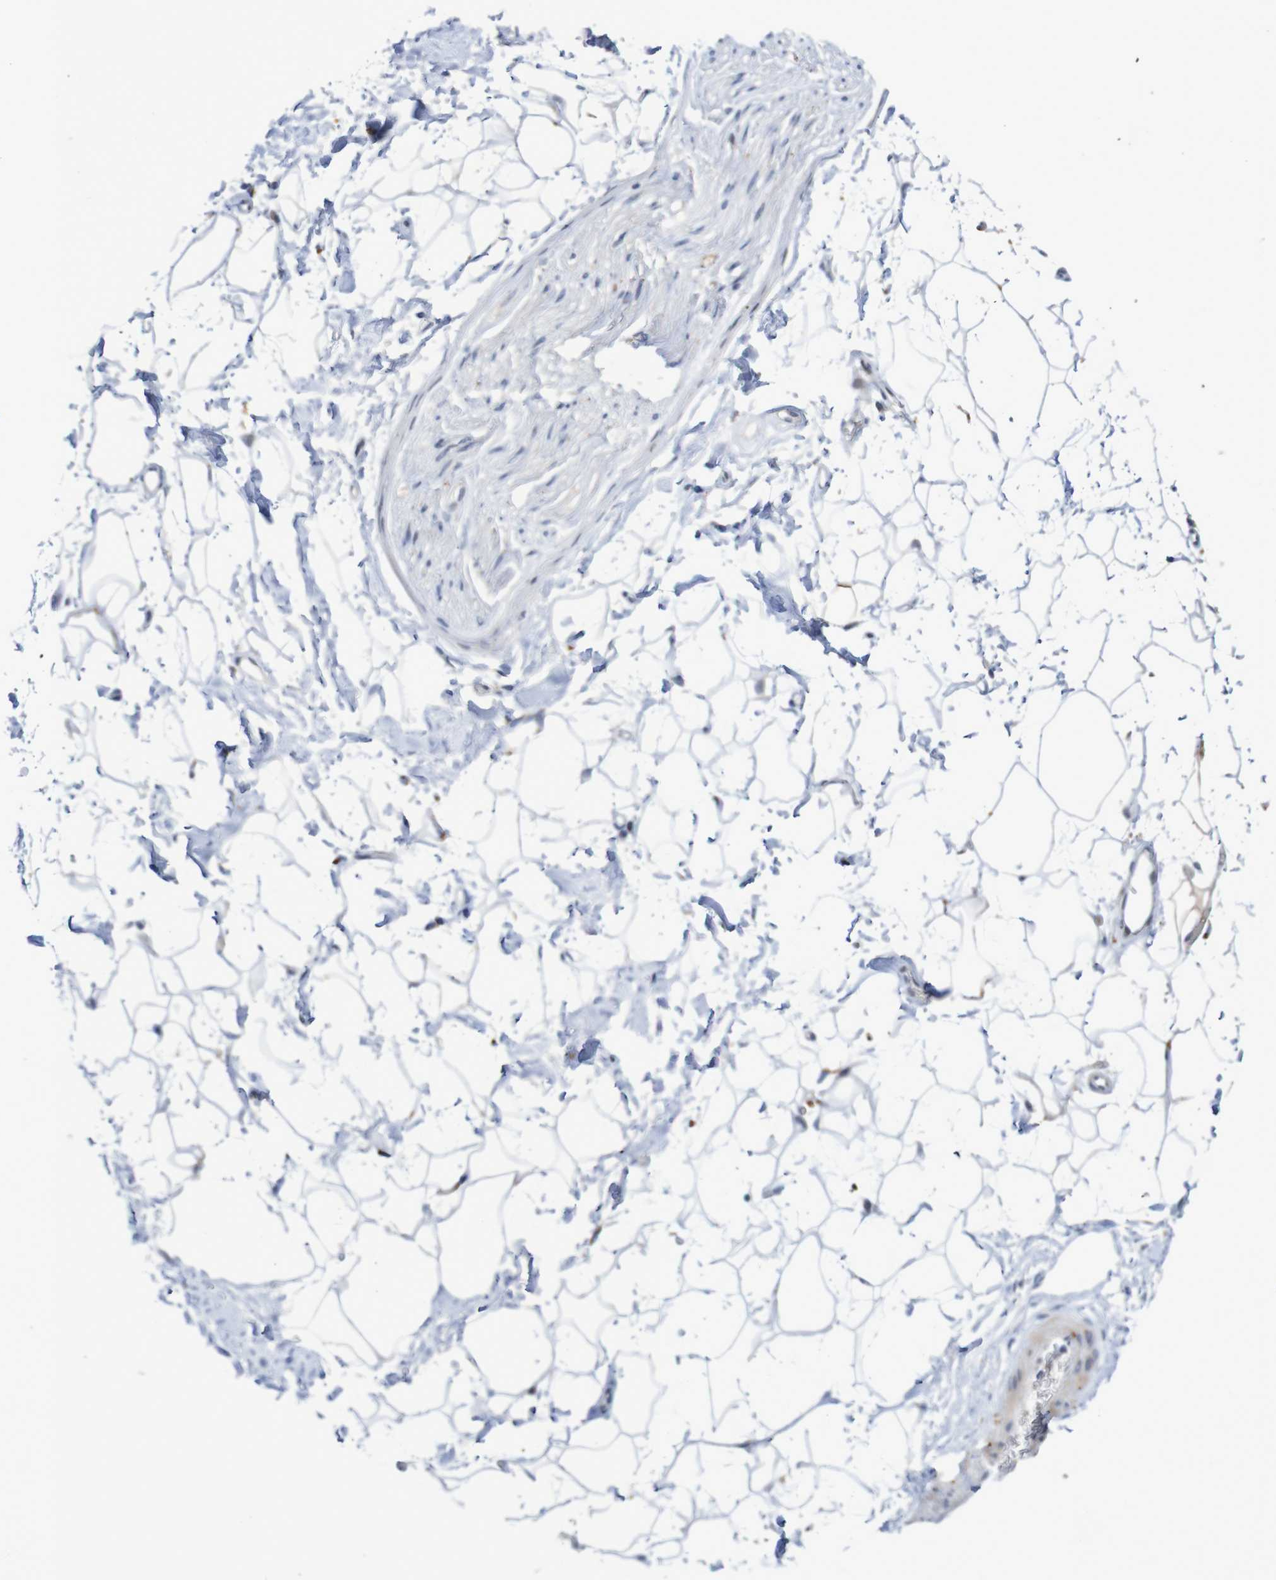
{"staining": {"intensity": "moderate", "quantity": "<25%", "location": "cytoplasmic/membranous"}, "tissue": "adipose tissue", "cell_type": "Adipocytes", "image_type": "normal", "snomed": [{"axis": "morphology", "description": "Normal tissue, NOS"}, {"axis": "topography", "description": "Soft tissue"}], "caption": "Immunohistochemistry (IHC) (DAB) staining of unremarkable adipose tissue demonstrates moderate cytoplasmic/membranous protein staining in approximately <25% of adipocytes. The staining is performed using DAB (3,3'-diaminobenzidine) brown chromogen to label protein expression. The nuclei are counter-stained blue using hematoxylin.", "gene": "FBP1", "patient": {"sex": "male", "age": 72}}